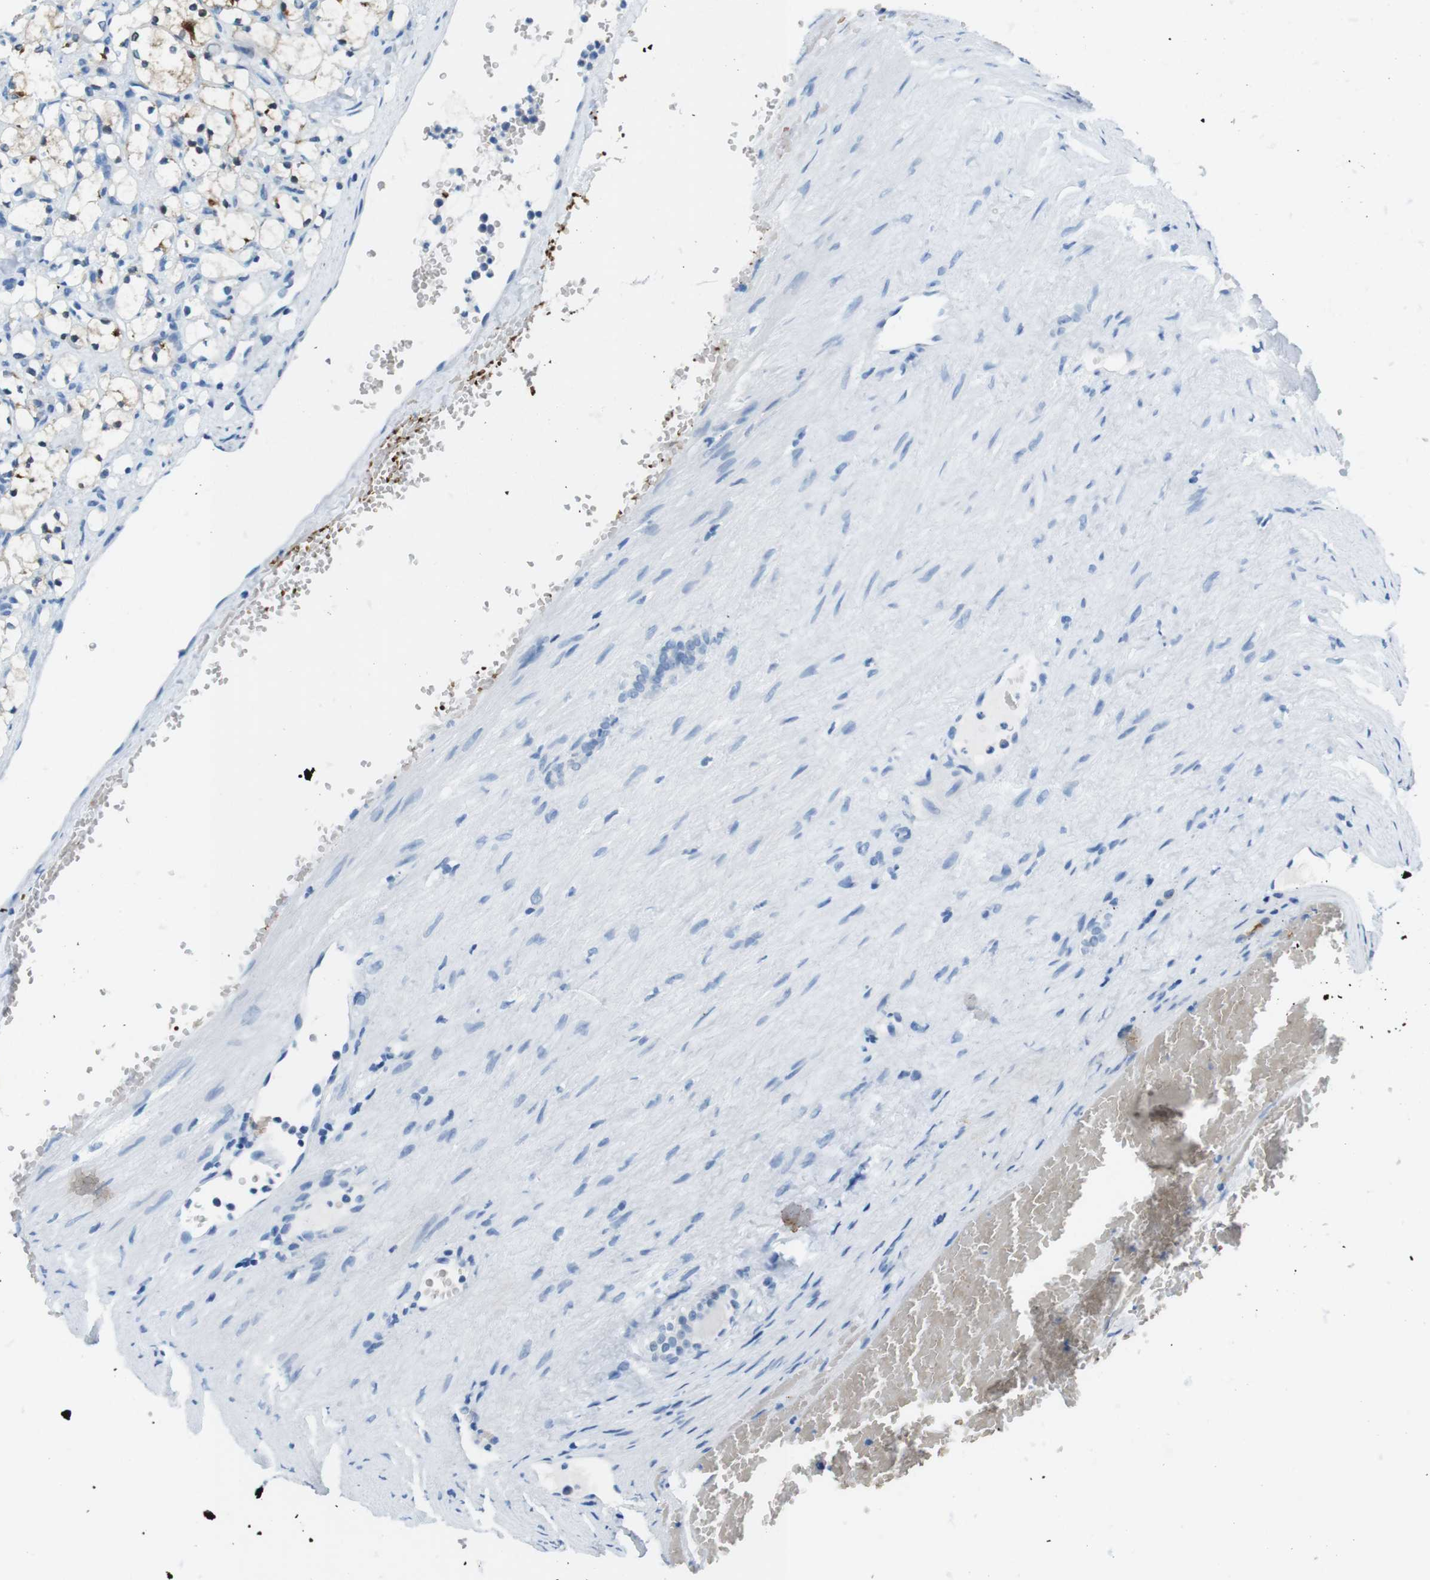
{"staining": {"intensity": "moderate", "quantity": "<25%", "location": "cytoplasmic/membranous"}, "tissue": "renal cancer", "cell_type": "Tumor cells", "image_type": "cancer", "snomed": [{"axis": "morphology", "description": "Adenocarcinoma, NOS"}, {"axis": "topography", "description": "Kidney"}], "caption": "An image of renal adenocarcinoma stained for a protein displays moderate cytoplasmic/membranous brown staining in tumor cells.", "gene": "TFAP2C", "patient": {"sex": "female", "age": 69}}